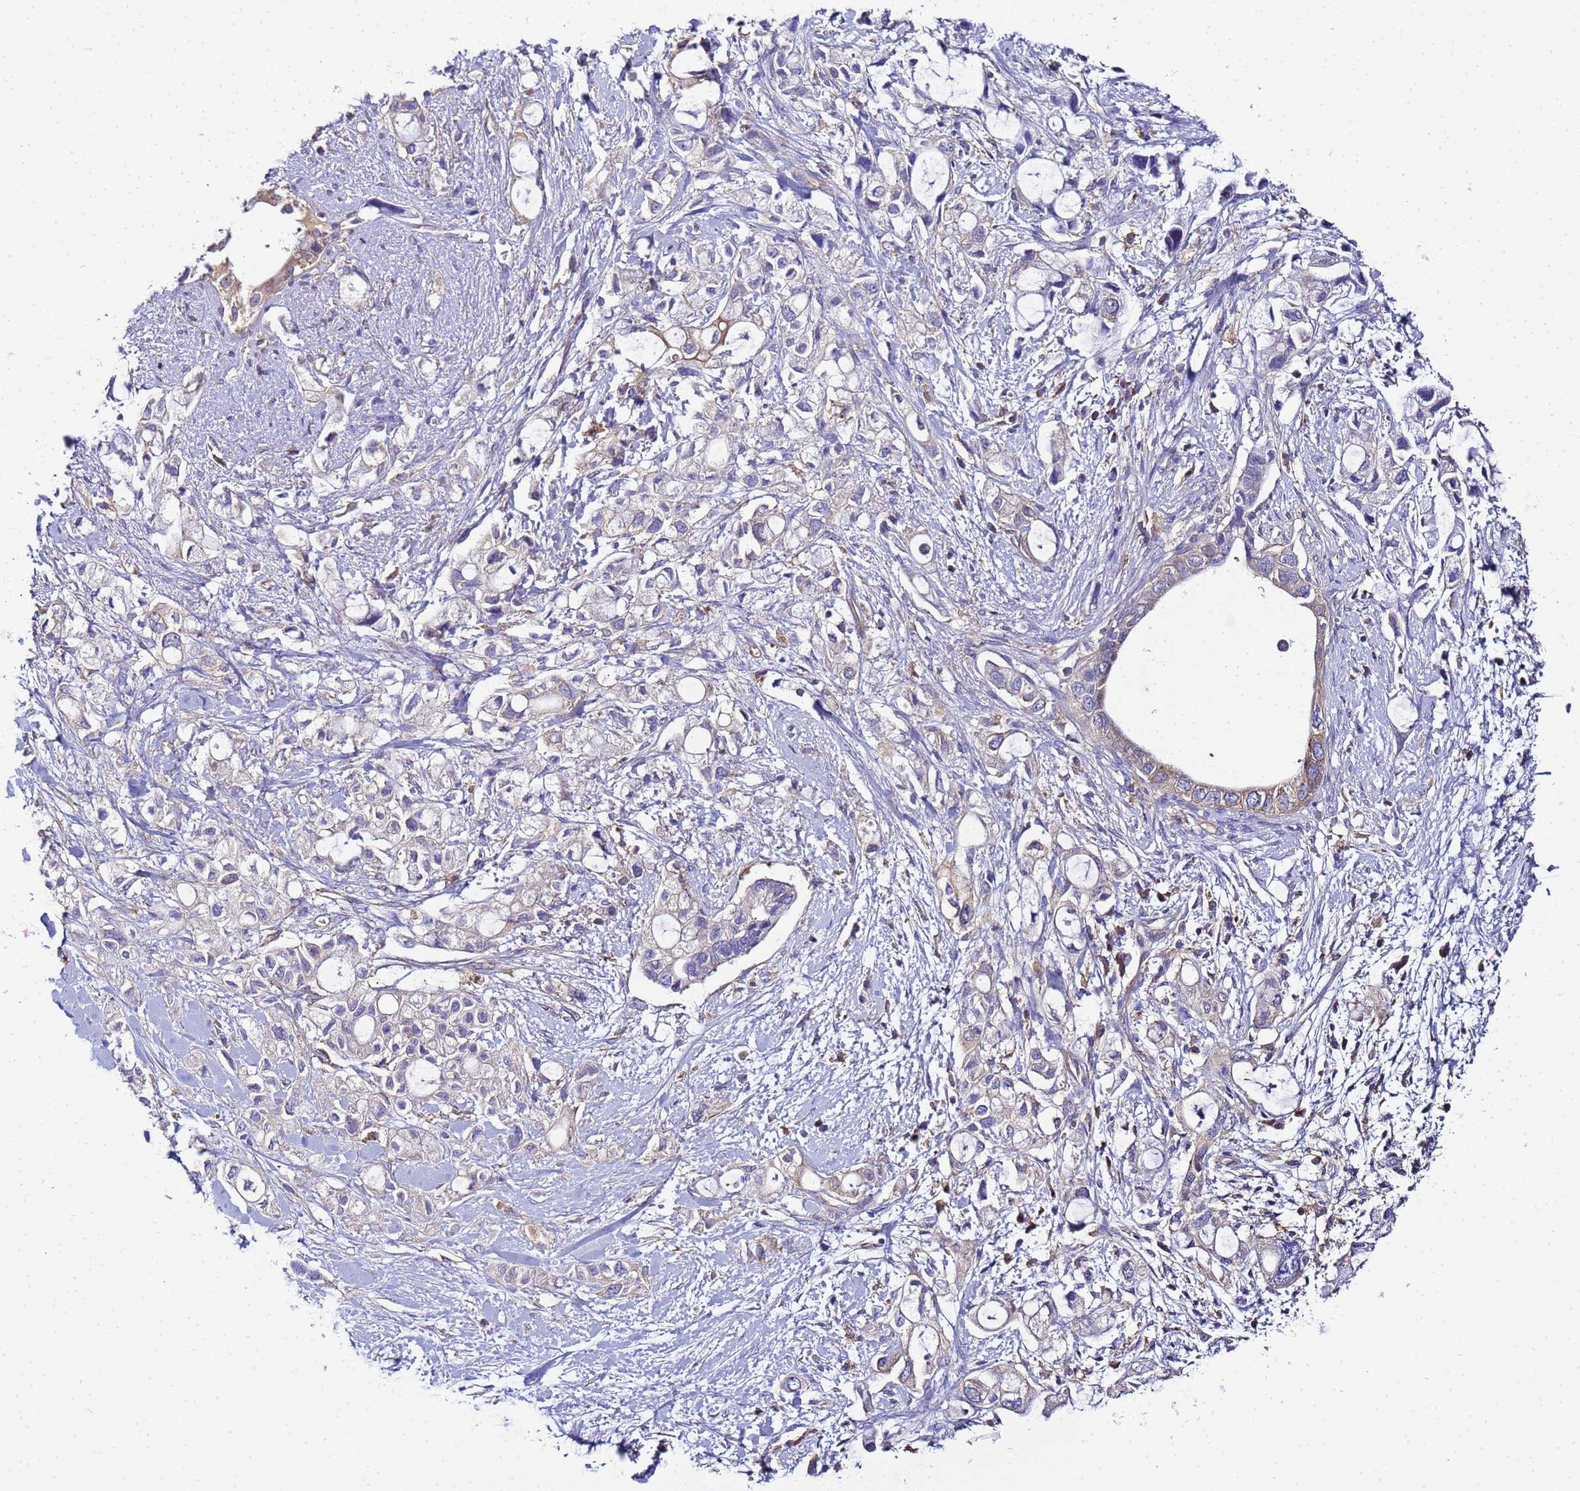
{"staining": {"intensity": "negative", "quantity": "none", "location": "none"}, "tissue": "pancreatic cancer", "cell_type": "Tumor cells", "image_type": "cancer", "snomed": [{"axis": "morphology", "description": "Adenocarcinoma, NOS"}, {"axis": "topography", "description": "Pancreas"}], "caption": "Pancreatic adenocarcinoma was stained to show a protein in brown. There is no significant positivity in tumor cells. (DAB immunohistochemistry (IHC) visualized using brightfield microscopy, high magnification).", "gene": "NARS1", "patient": {"sex": "female", "age": 56}}